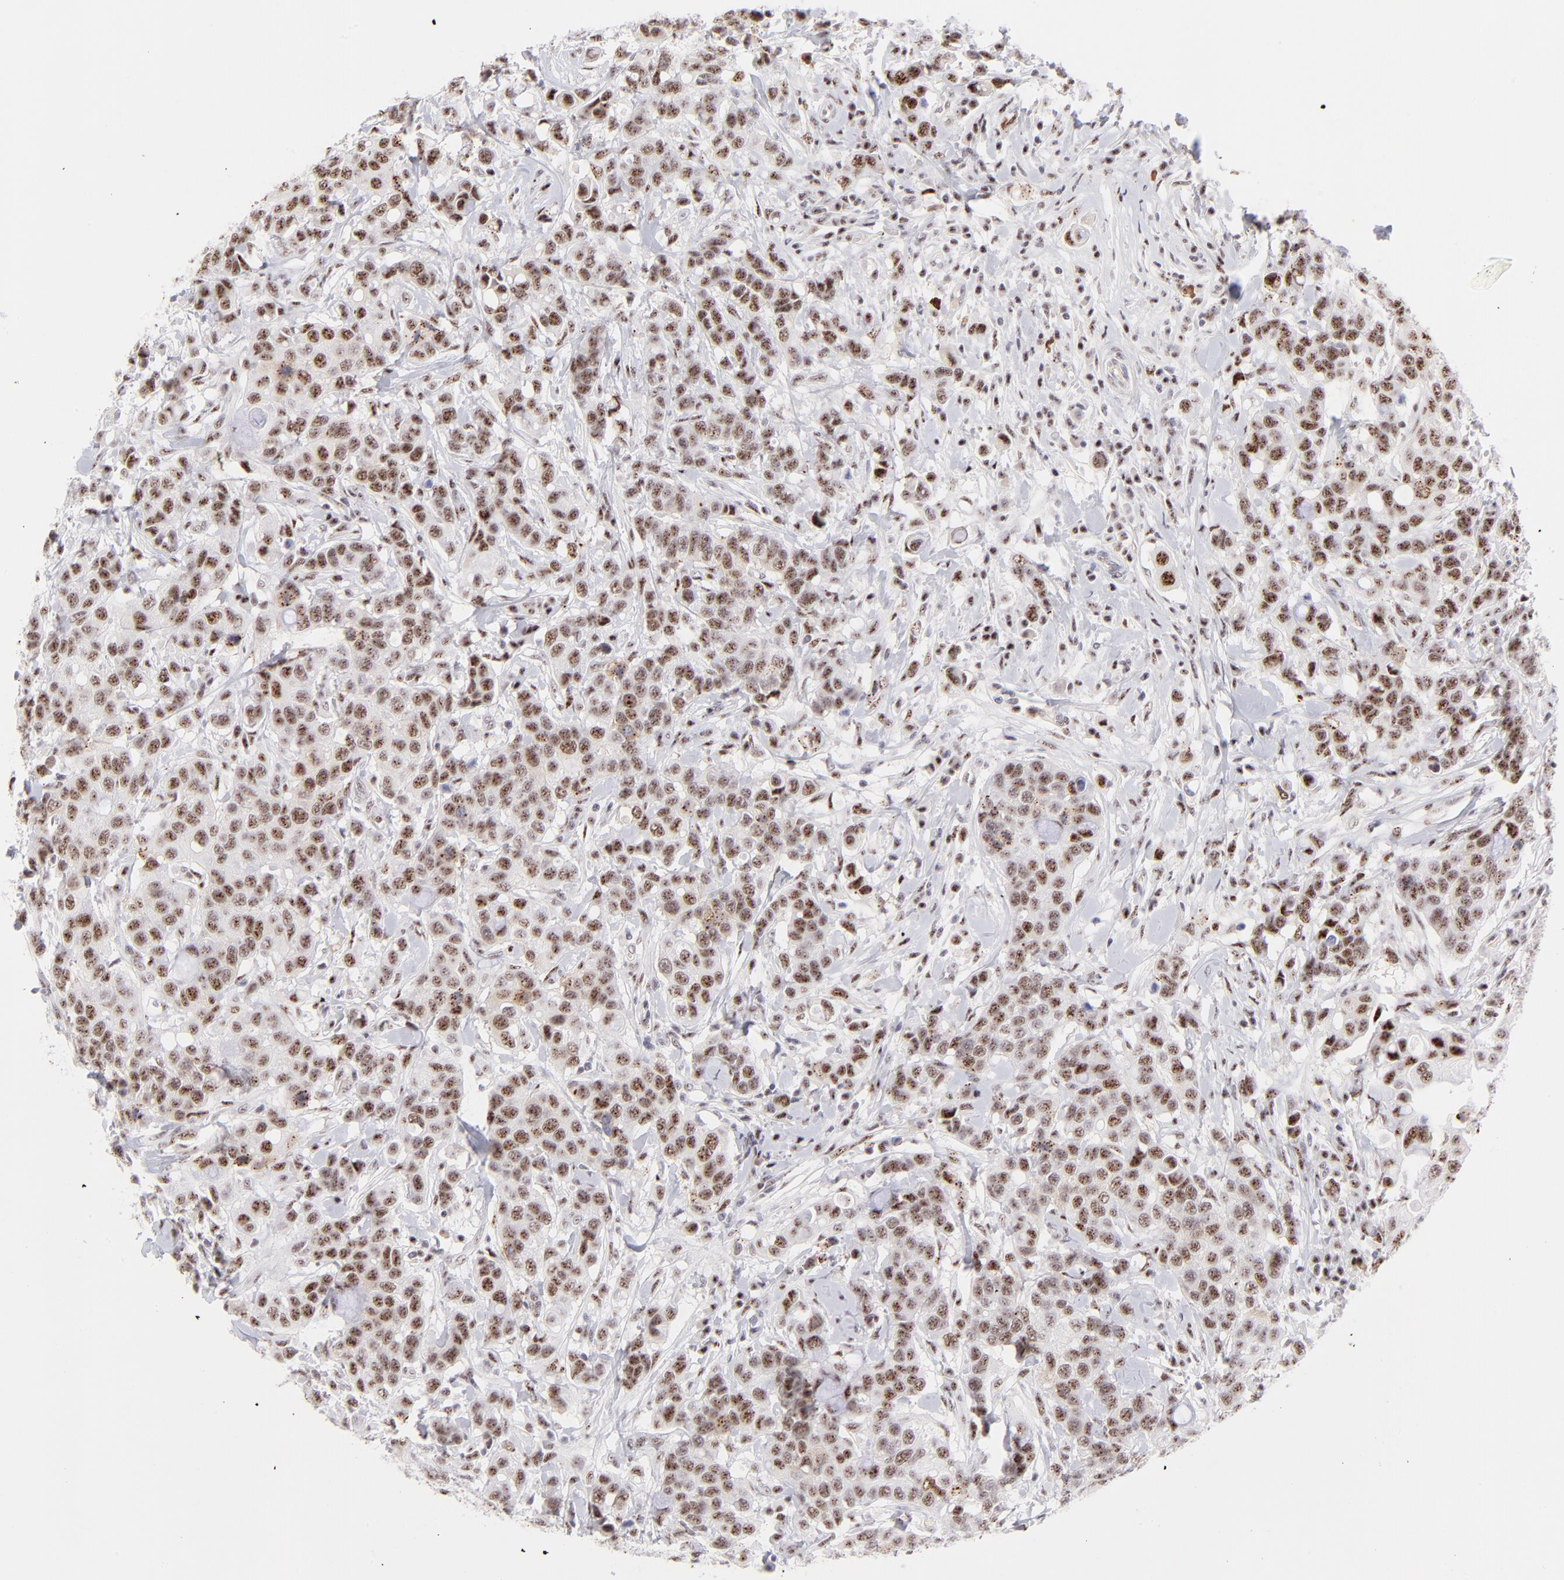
{"staining": {"intensity": "moderate", "quantity": ">75%", "location": "nuclear"}, "tissue": "breast cancer", "cell_type": "Tumor cells", "image_type": "cancer", "snomed": [{"axis": "morphology", "description": "Duct carcinoma"}, {"axis": "topography", "description": "Breast"}], "caption": "Immunohistochemistry (IHC) image of breast cancer stained for a protein (brown), which exhibits medium levels of moderate nuclear staining in approximately >75% of tumor cells.", "gene": "CDC25C", "patient": {"sex": "female", "age": 27}}